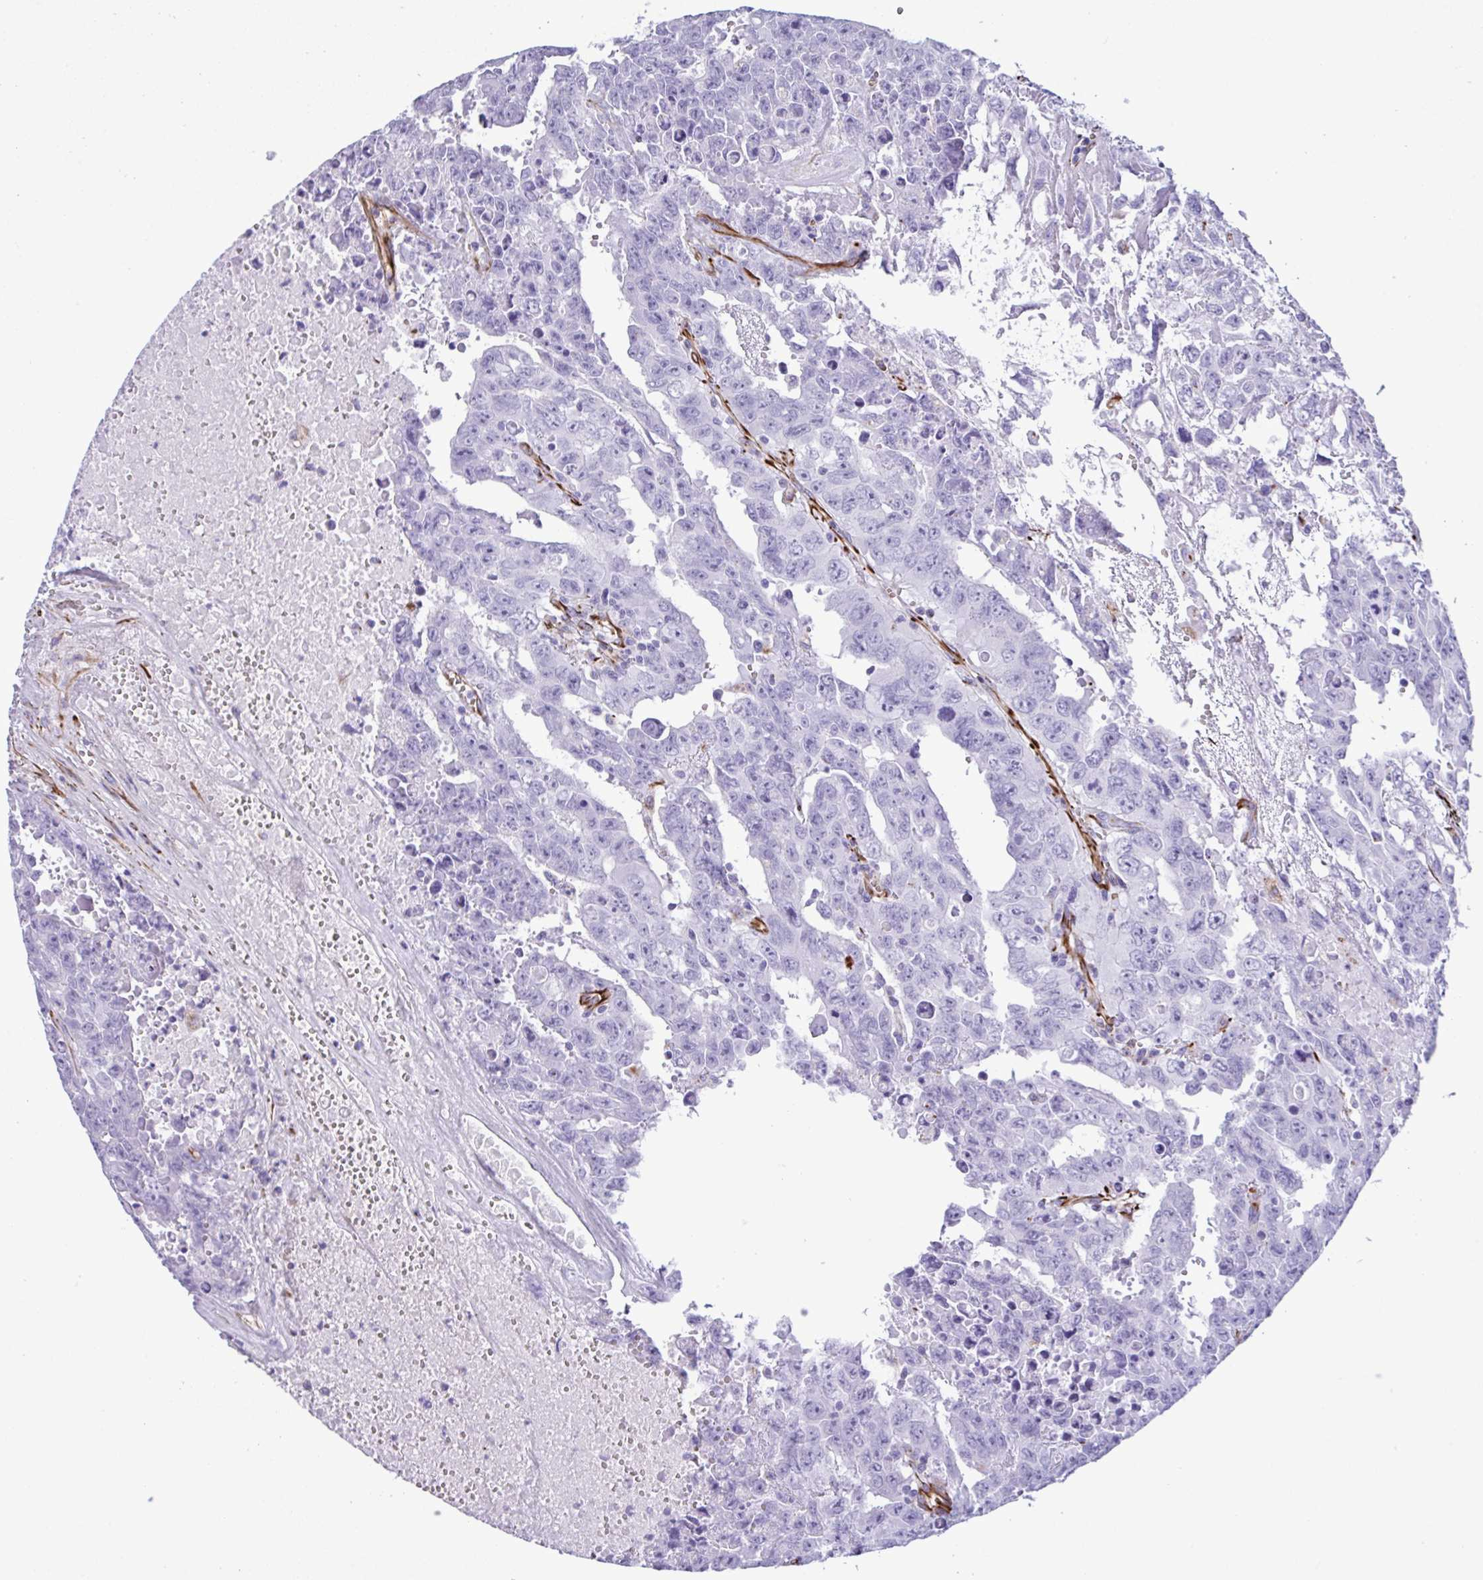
{"staining": {"intensity": "negative", "quantity": "none", "location": "none"}, "tissue": "testis cancer", "cell_type": "Tumor cells", "image_type": "cancer", "snomed": [{"axis": "morphology", "description": "Carcinoma, Embryonal, NOS"}, {"axis": "topography", "description": "Testis"}], "caption": "There is no significant positivity in tumor cells of testis cancer.", "gene": "SMAD5", "patient": {"sex": "male", "age": 24}}